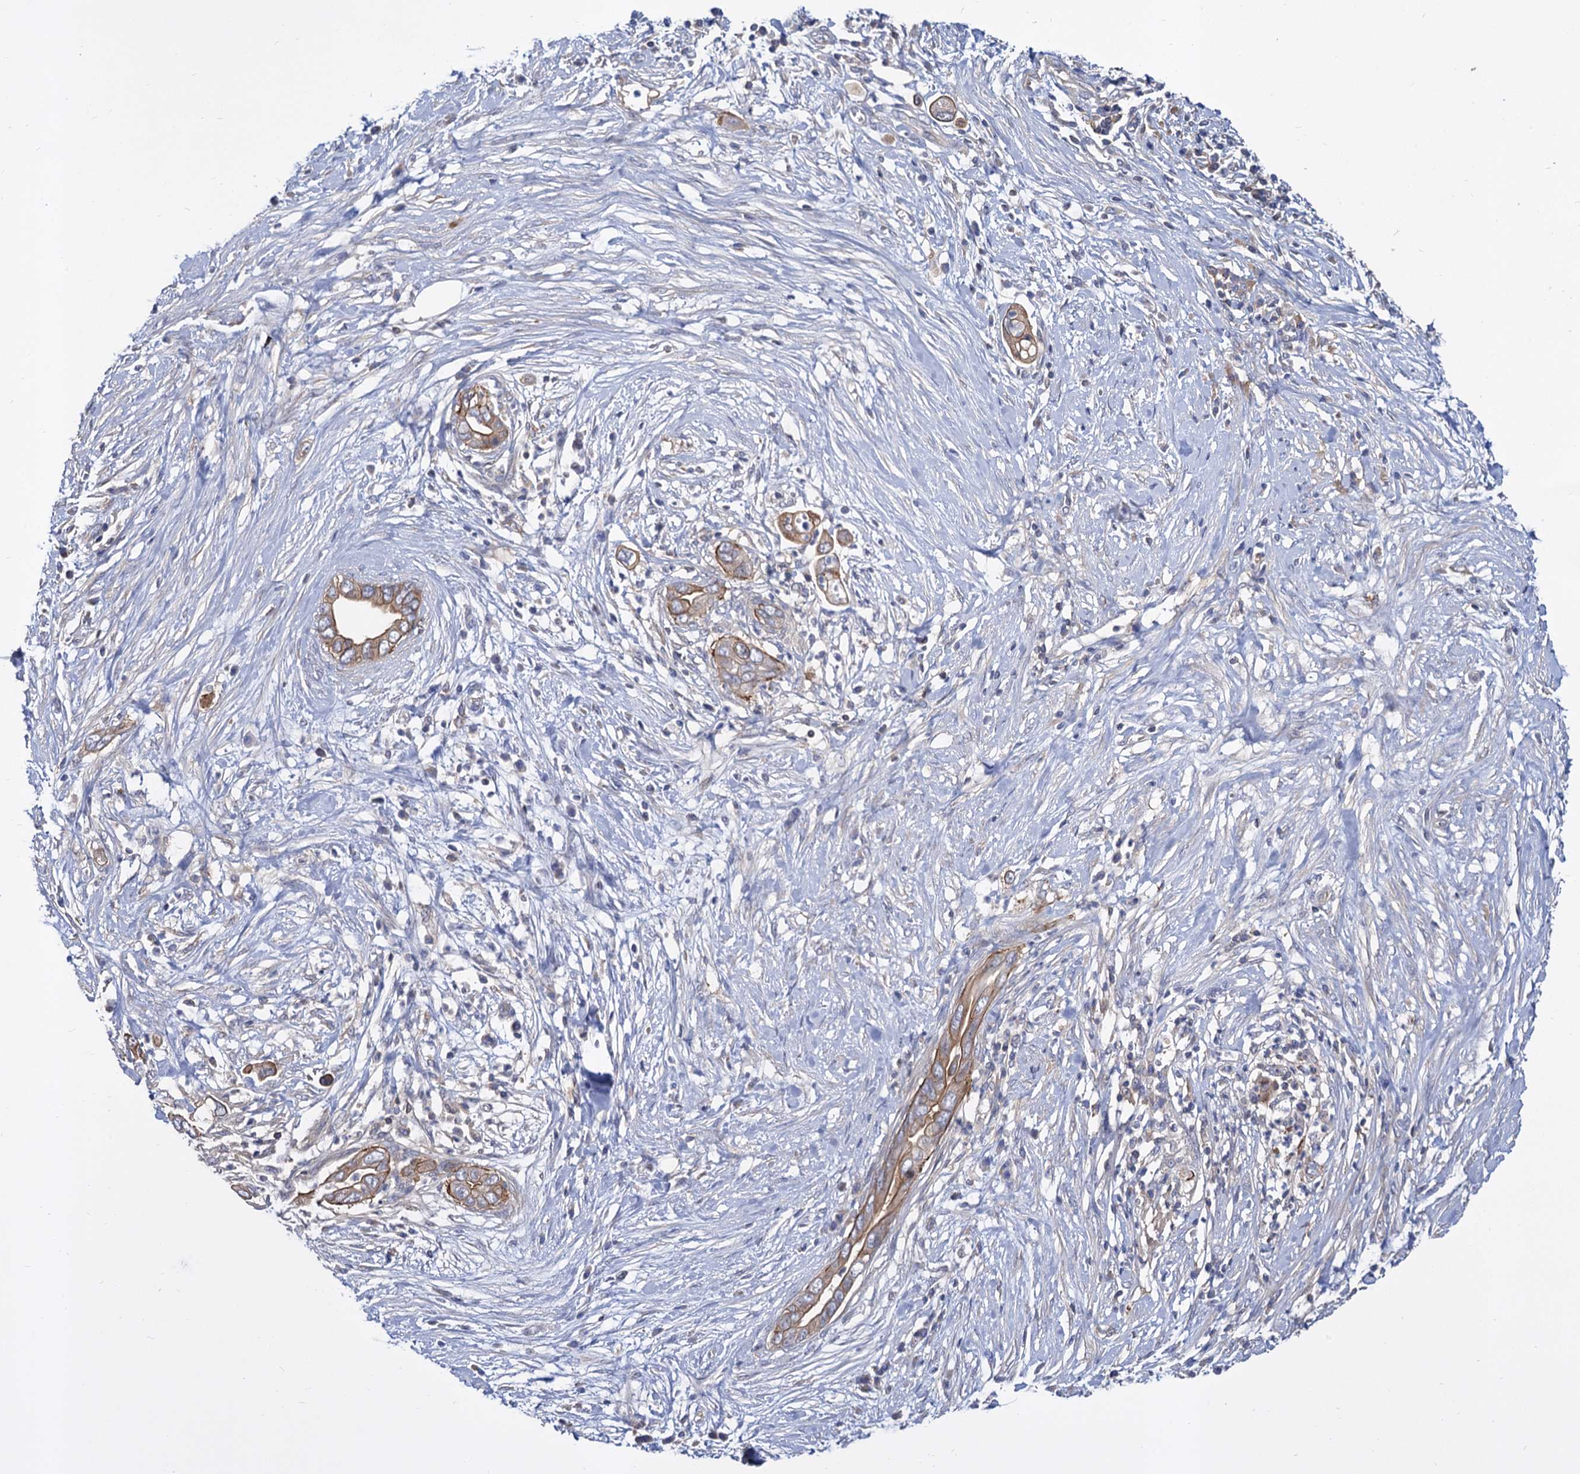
{"staining": {"intensity": "moderate", "quantity": ">75%", "location": "cytoplasmic/membranous"}, "tissue": "pancreatic cancer", "cell_type": "Tumor cells", "image_type": "cancer", "snomed": [{"axis": "morphology", "description": "Adenocarcinoma, NOS"}, {"axis": "topography", "description": "Pancreas"}], "caption": "Protein analysis of pancreatic cancer tissue demonstrates moderate cytoplasmic/membranous staining in about >75% of tumor cells.", "gene": "GCLC", "patient": {"sex": "male", "age": 75}}